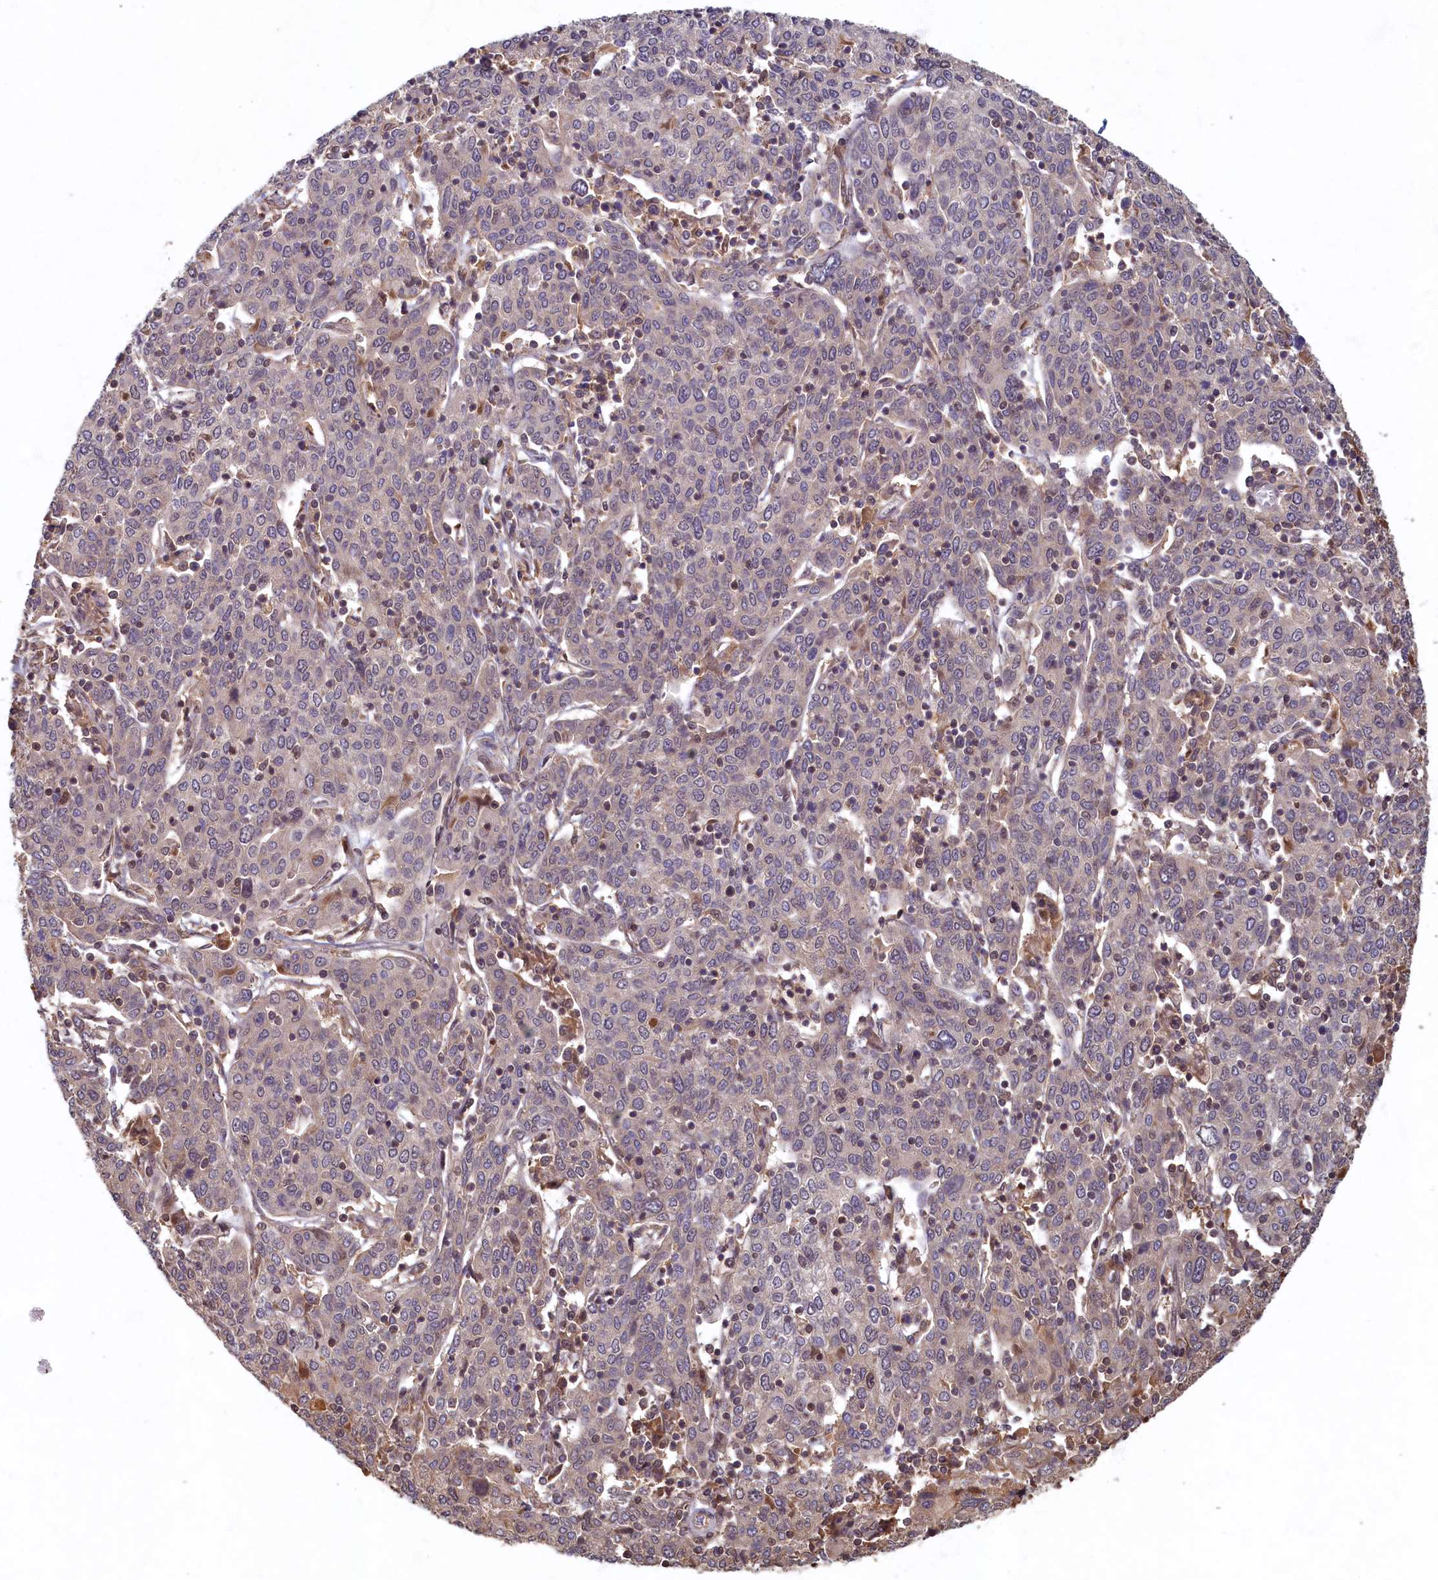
{"staining": {"intensity": "weak", "quantity": "<25%", "location": "cytoplasmic/membranous"}, "tissue": "cervical cancer", "cell_type": "Tumor cells", "image_type": "cancer", "snomed": [{"axis": "morphology", "description": "Squamous cell carcinoma, NOS"}, {"axis": "topography", "description": "Cervix"}], "caption": "Immunohistochemistry (IHC) micrograph of cervical cancer stained for a protein (brown), which demonstrates no expression in tumor cells.", "gene": "LCMT2", "patient": {"sex": "female", "age": 67}}